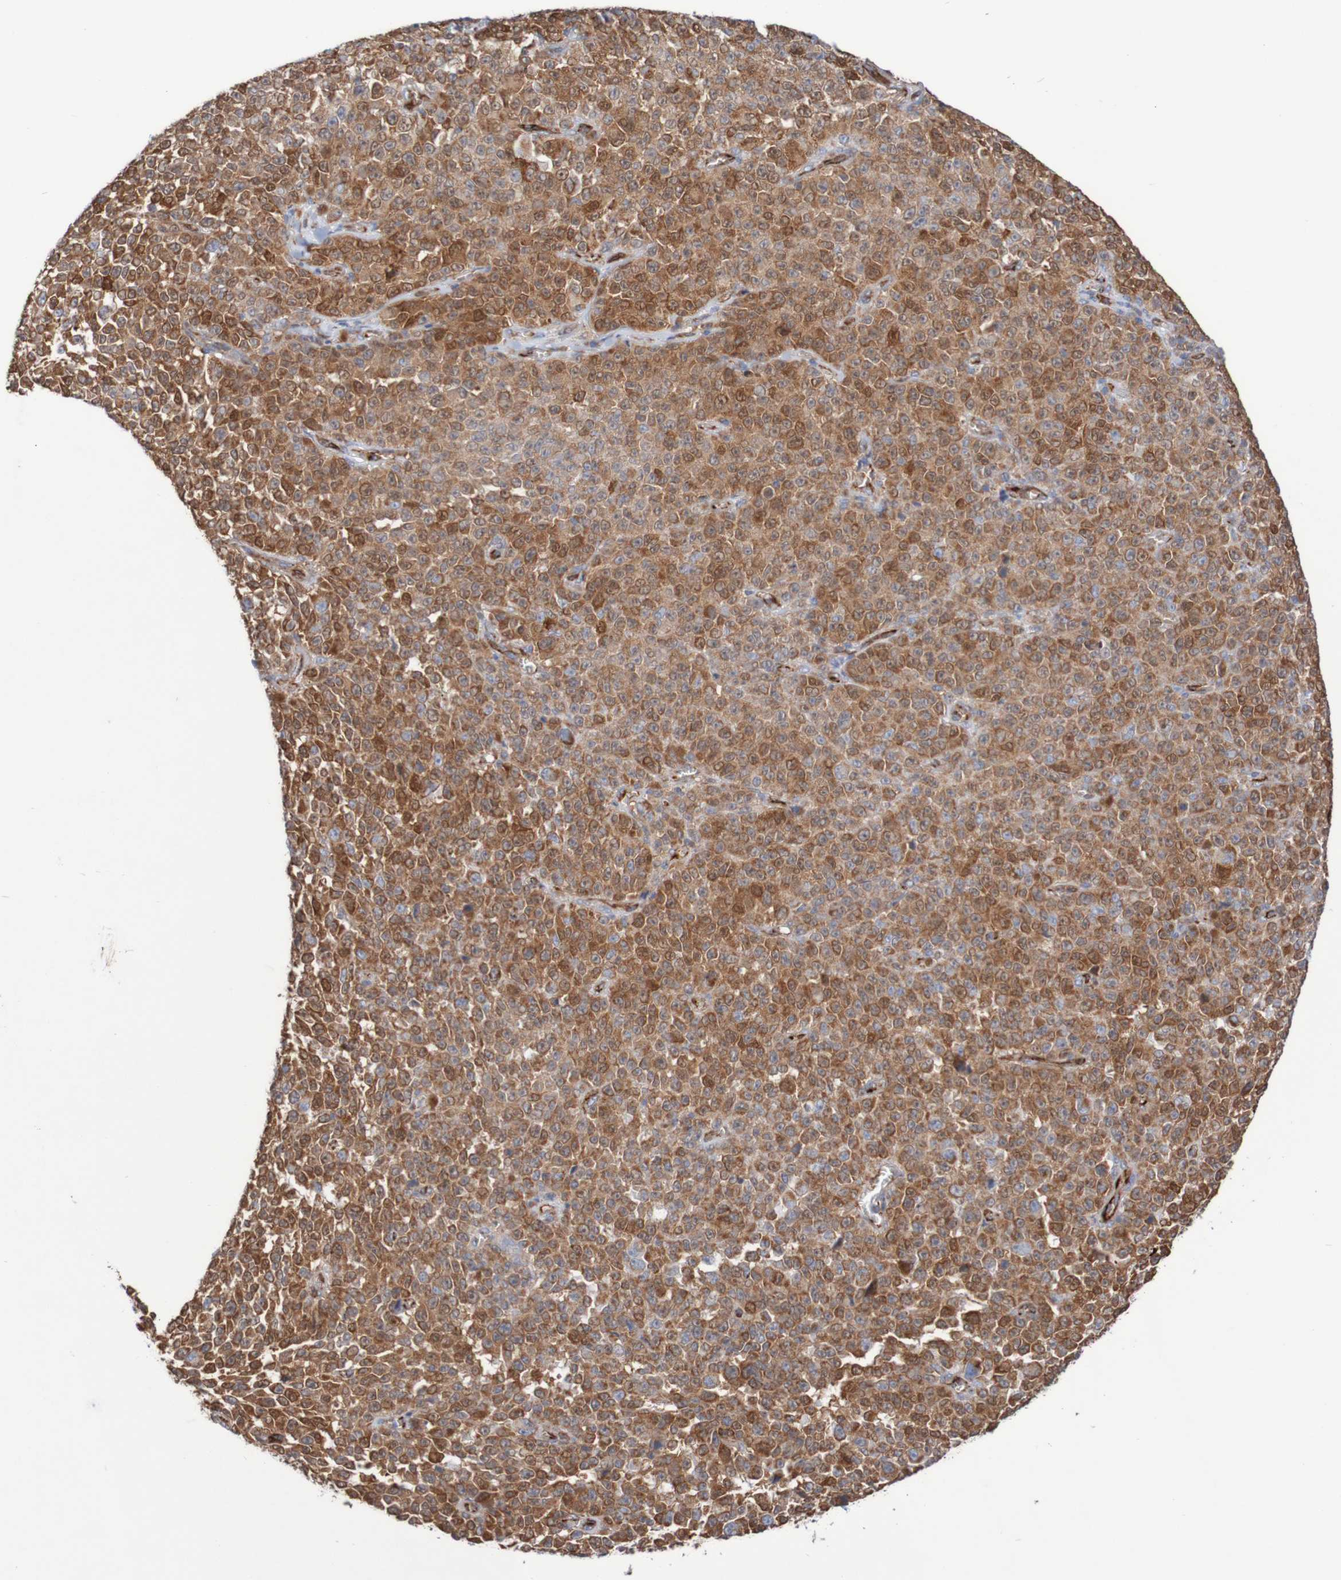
{"staining": {"intensity": "moderate", "quantity": ">75%", "location": "cytoplasmic/membranous"}, "tissue": "melanoma", "cell_type": "Tumor cells", "image_type": "cancer", "snomed": [{"axis": "morphology", "description": "Malignant melanoma, NOS"}, {"axis": "topography", "description": "Skin"}], "caption": "Immunohistochemistry micrograph of malignant melanoma stained for a protein (brown), which reveals medium levels of moderate cytoplasmic/membranous staining in about >75% of tumor cells.", "gene": "MMEL1", "patient": {"sex": "female", "age": 82}}